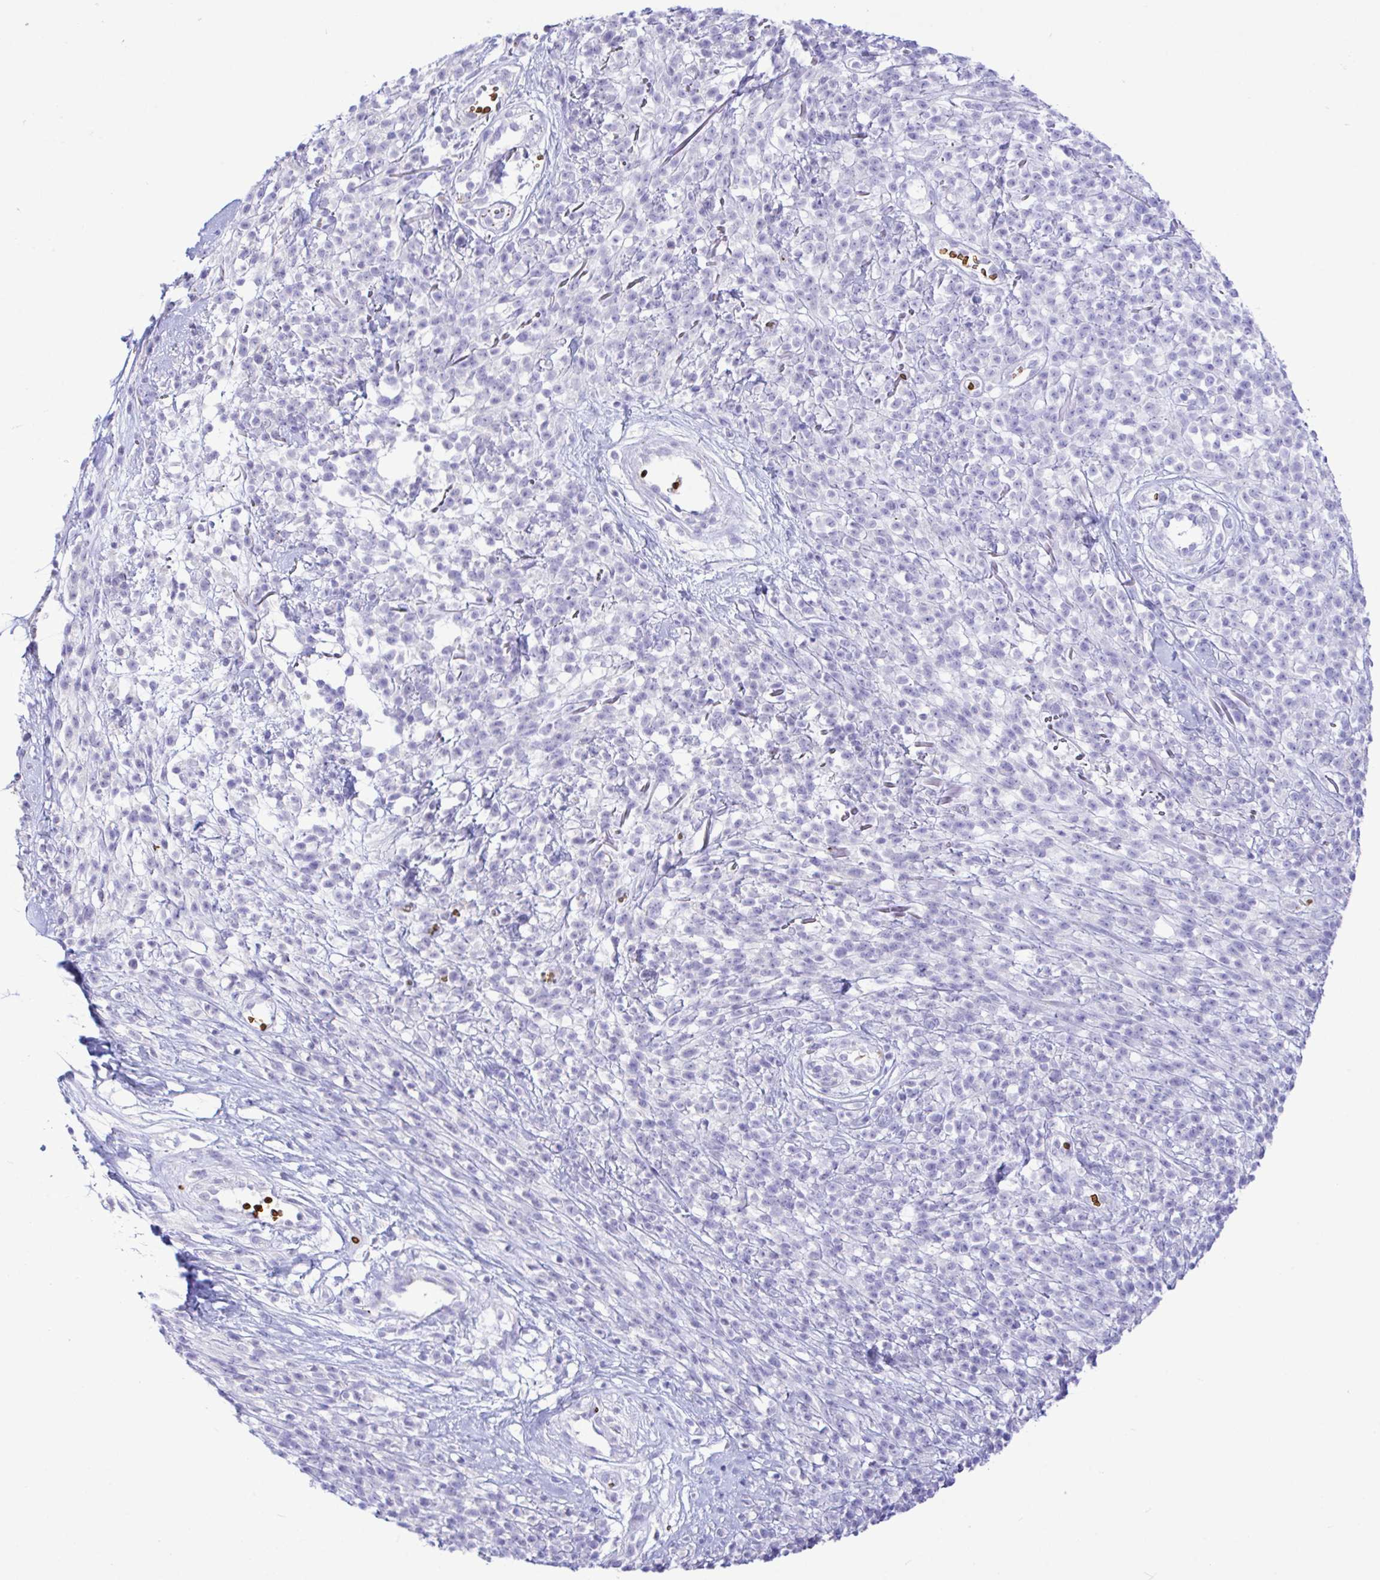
{"staining": {"intensity": "negative", "quantity": "none", "location": "none"}, "tissue": "melanoma", "cell_type": "Tumor cells", "image_type": "cancer", "snomed": [{"axis": "morphology", "description": "Malignant melanoma, NOS"}, {"axis": "topography", "description": "Skin"}, {"axis": "topography", "description": "Skin of trunk"}], "caption": "Human malignant melanoma stained for a protein using IHC displays no staining in tumor cells.", "gene": "ZNF221", "patient": {"sex": "male", "age": 74}}